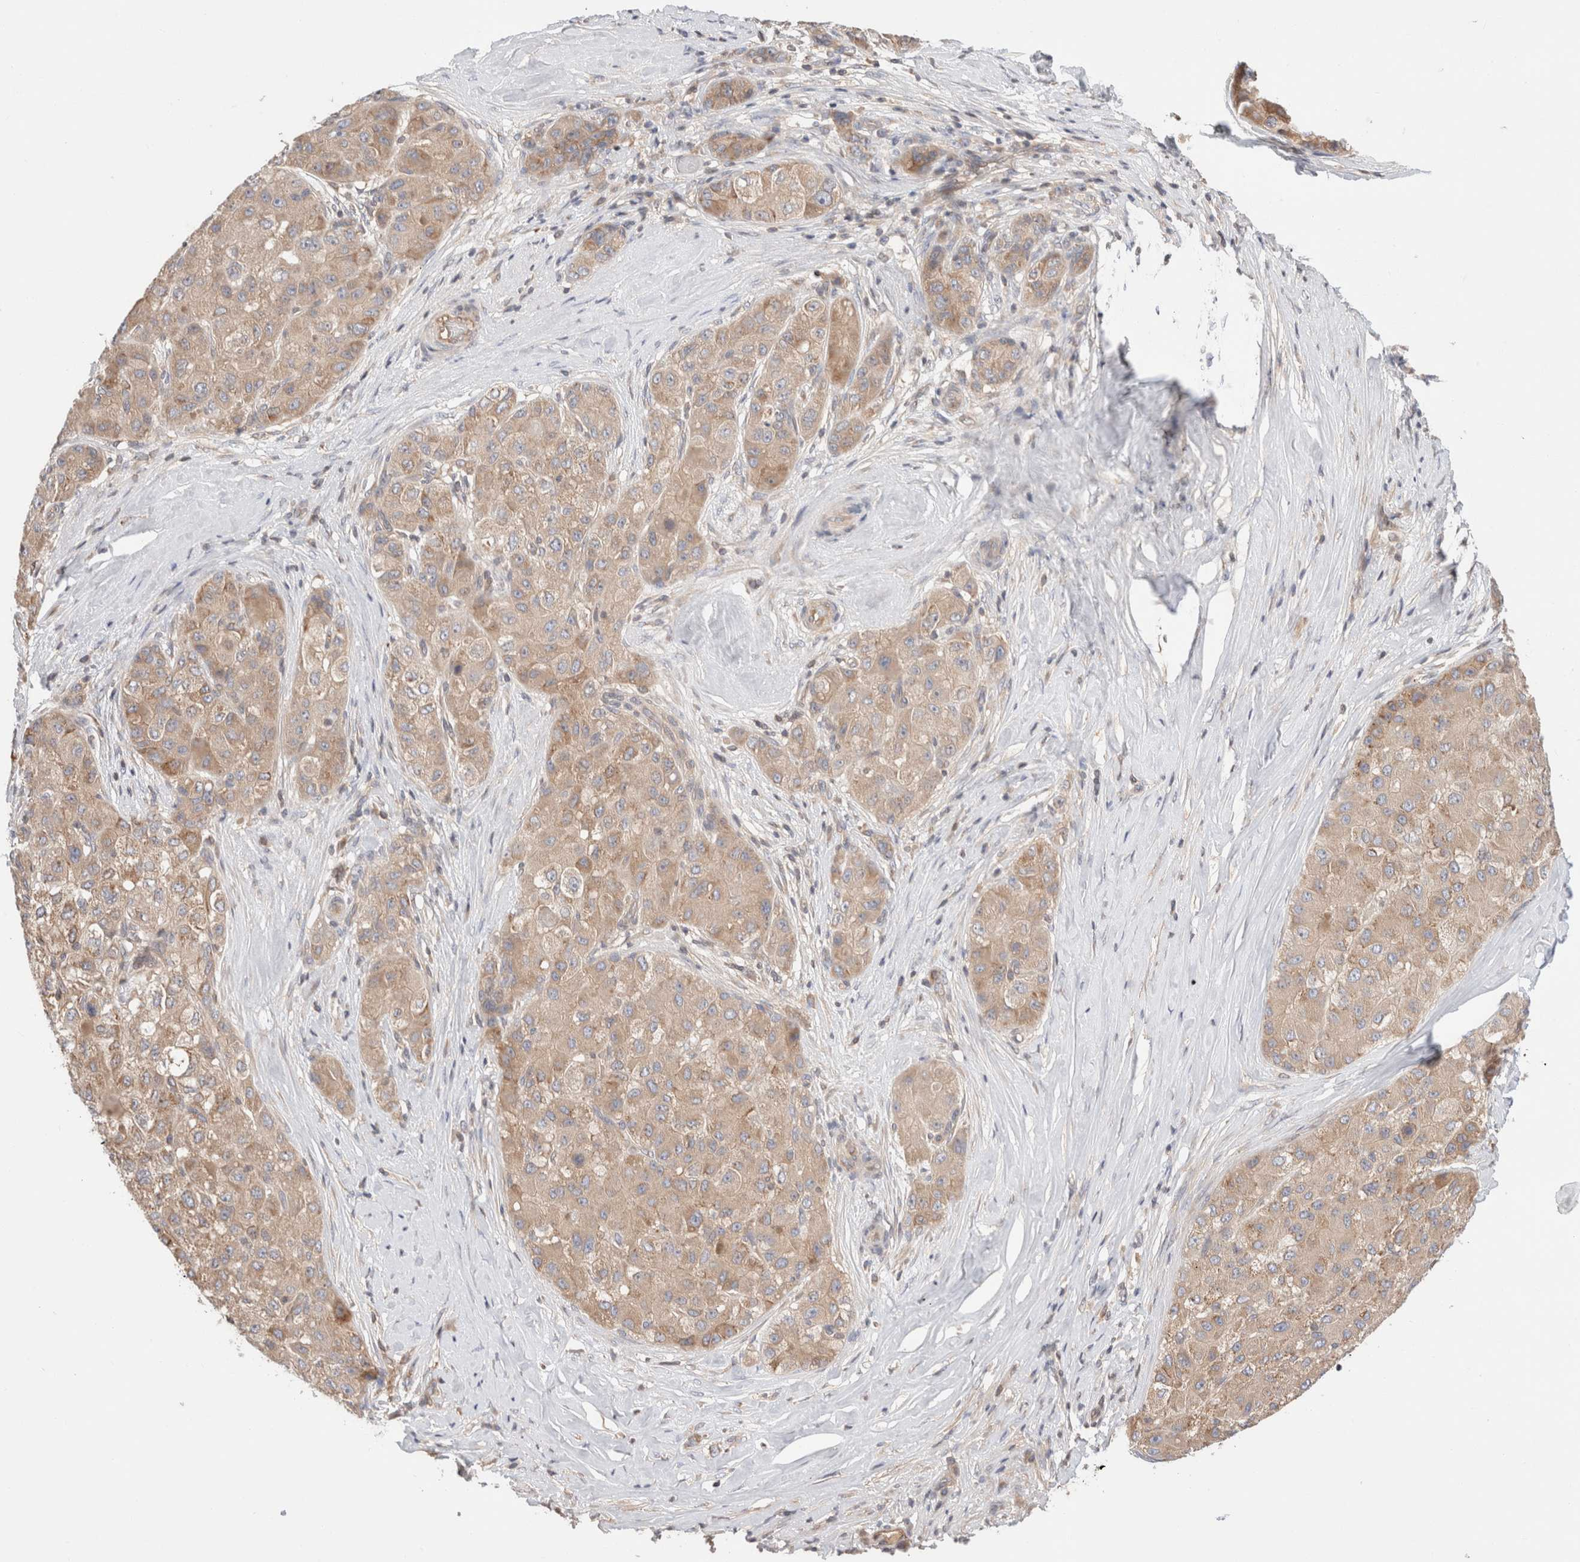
{"staining": {"intensity": "weak", "quantity": ">75%", "location": "cytoplasmic/membranous"}, "tissue": "liver cancer", "cell_type": "Tumor cells", "image_type": "cancer", "snomed": [{"axis": "morphology", "description": "Carcinoma, Hepatocellular, NOS"}, {"axis": "topography", "description": "Liver"}], "caption": "Liver cancer (hepatocellular carcinoma) stained for a protein (brown) demonstrates weak cytoplasmic/membranous positive staining in approximately >75% of tumor cells.", "gene": "SIKE1", "patient": {"sex": "male", "age": 80}}